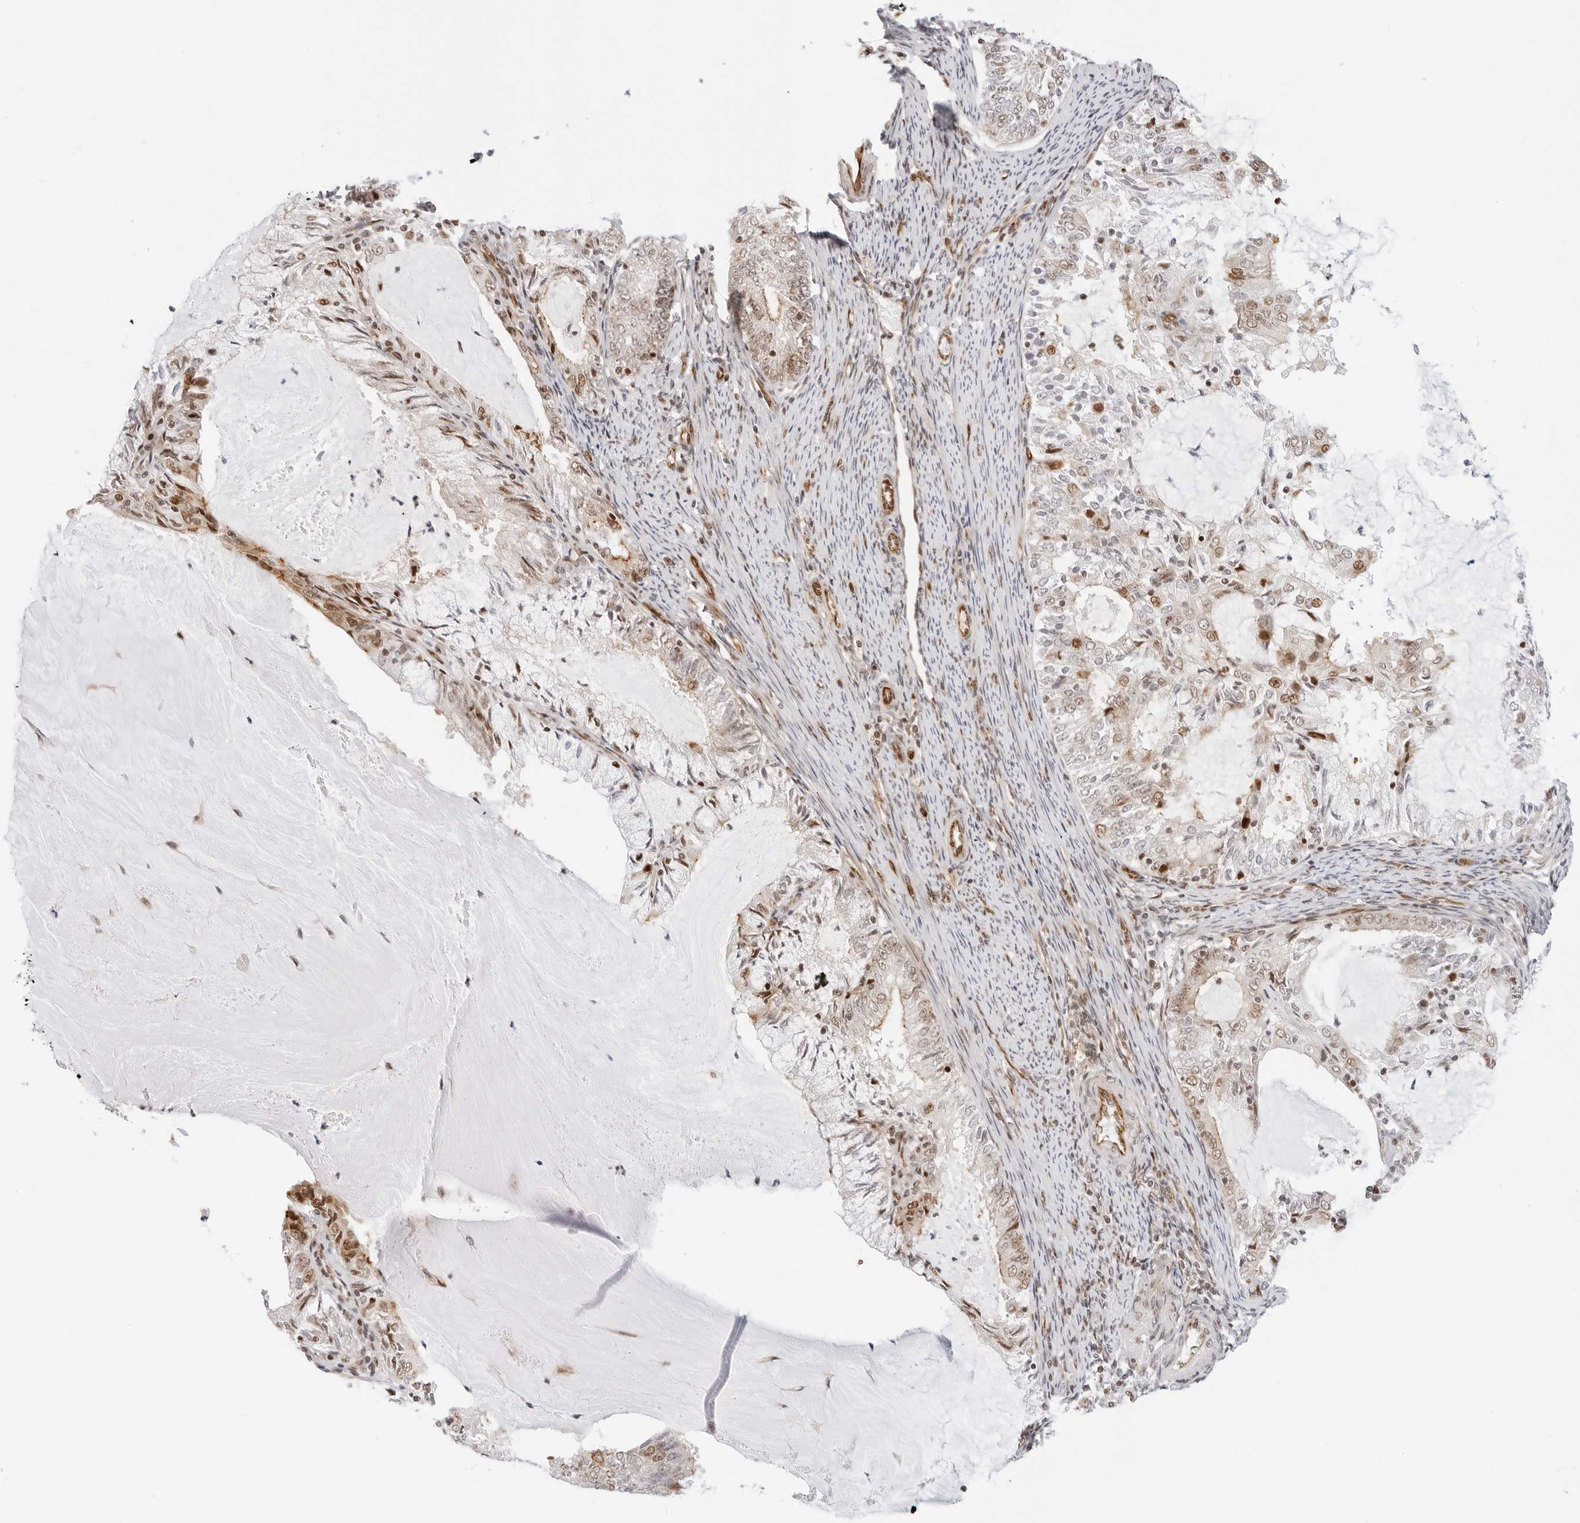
{"staining": {"intensity": "moderate", "quantity": "25%-75%", "location": "nuclear"}, "tissue": "endometrial cancer", "cell_type": "Tumor cells", "image_type": "cancer", "snomed": [{"axis": "morphology", "description": "Adenocarcinoma, NOS"}, {"axis": "topography", "description": "Endometrium"}], "caption": "Adenocarcinoma (endometrial) tissue exhibits moderate nuclear staining in about 25%-75% of tumor cells, visualized by immunohistochemistry.", "gene": "ZNF613", "patient": {"sex": "female", "age": 57}}